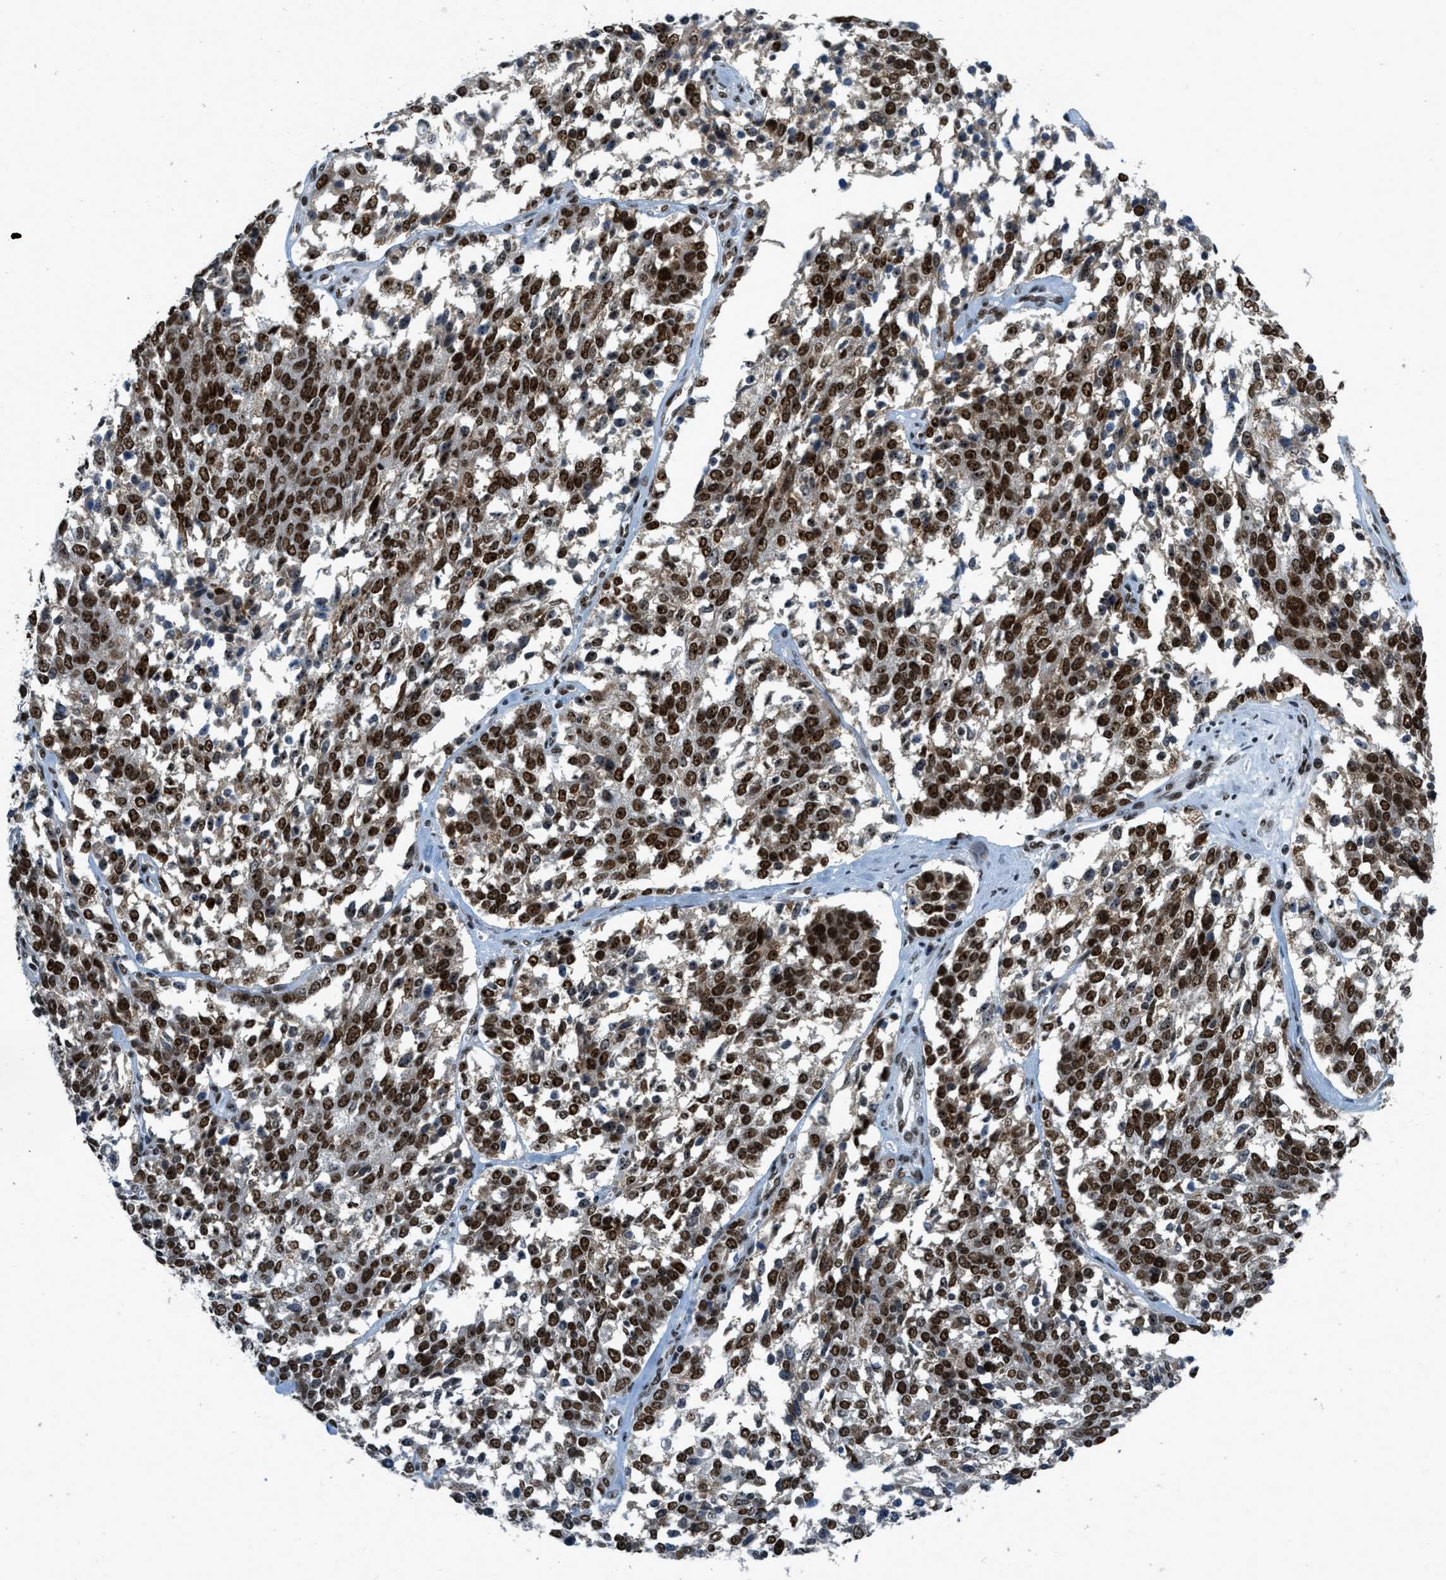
{"staining": {"intensity": "strong", "quantity": ">75%", "location": "nuclear"}, "tissue": "ovarian cancer", "cell_type": "Tumor cells", "image_type": "cancer", "snomed": [{"axis": "morphology", "description": "Cystadenocarcinoma, serous, NOS"}, {"axis": "topography", "description": "Ovary"}], "caption": "Immunohistochemistry (DAB (3,3'-diaminobenzidine)) staining of human ovarian cancer exhibits strong nuclear protein staining in about >75% of tumor cells.", "gene": "URB1", "patient": {"sex": "female", "age": 44}}